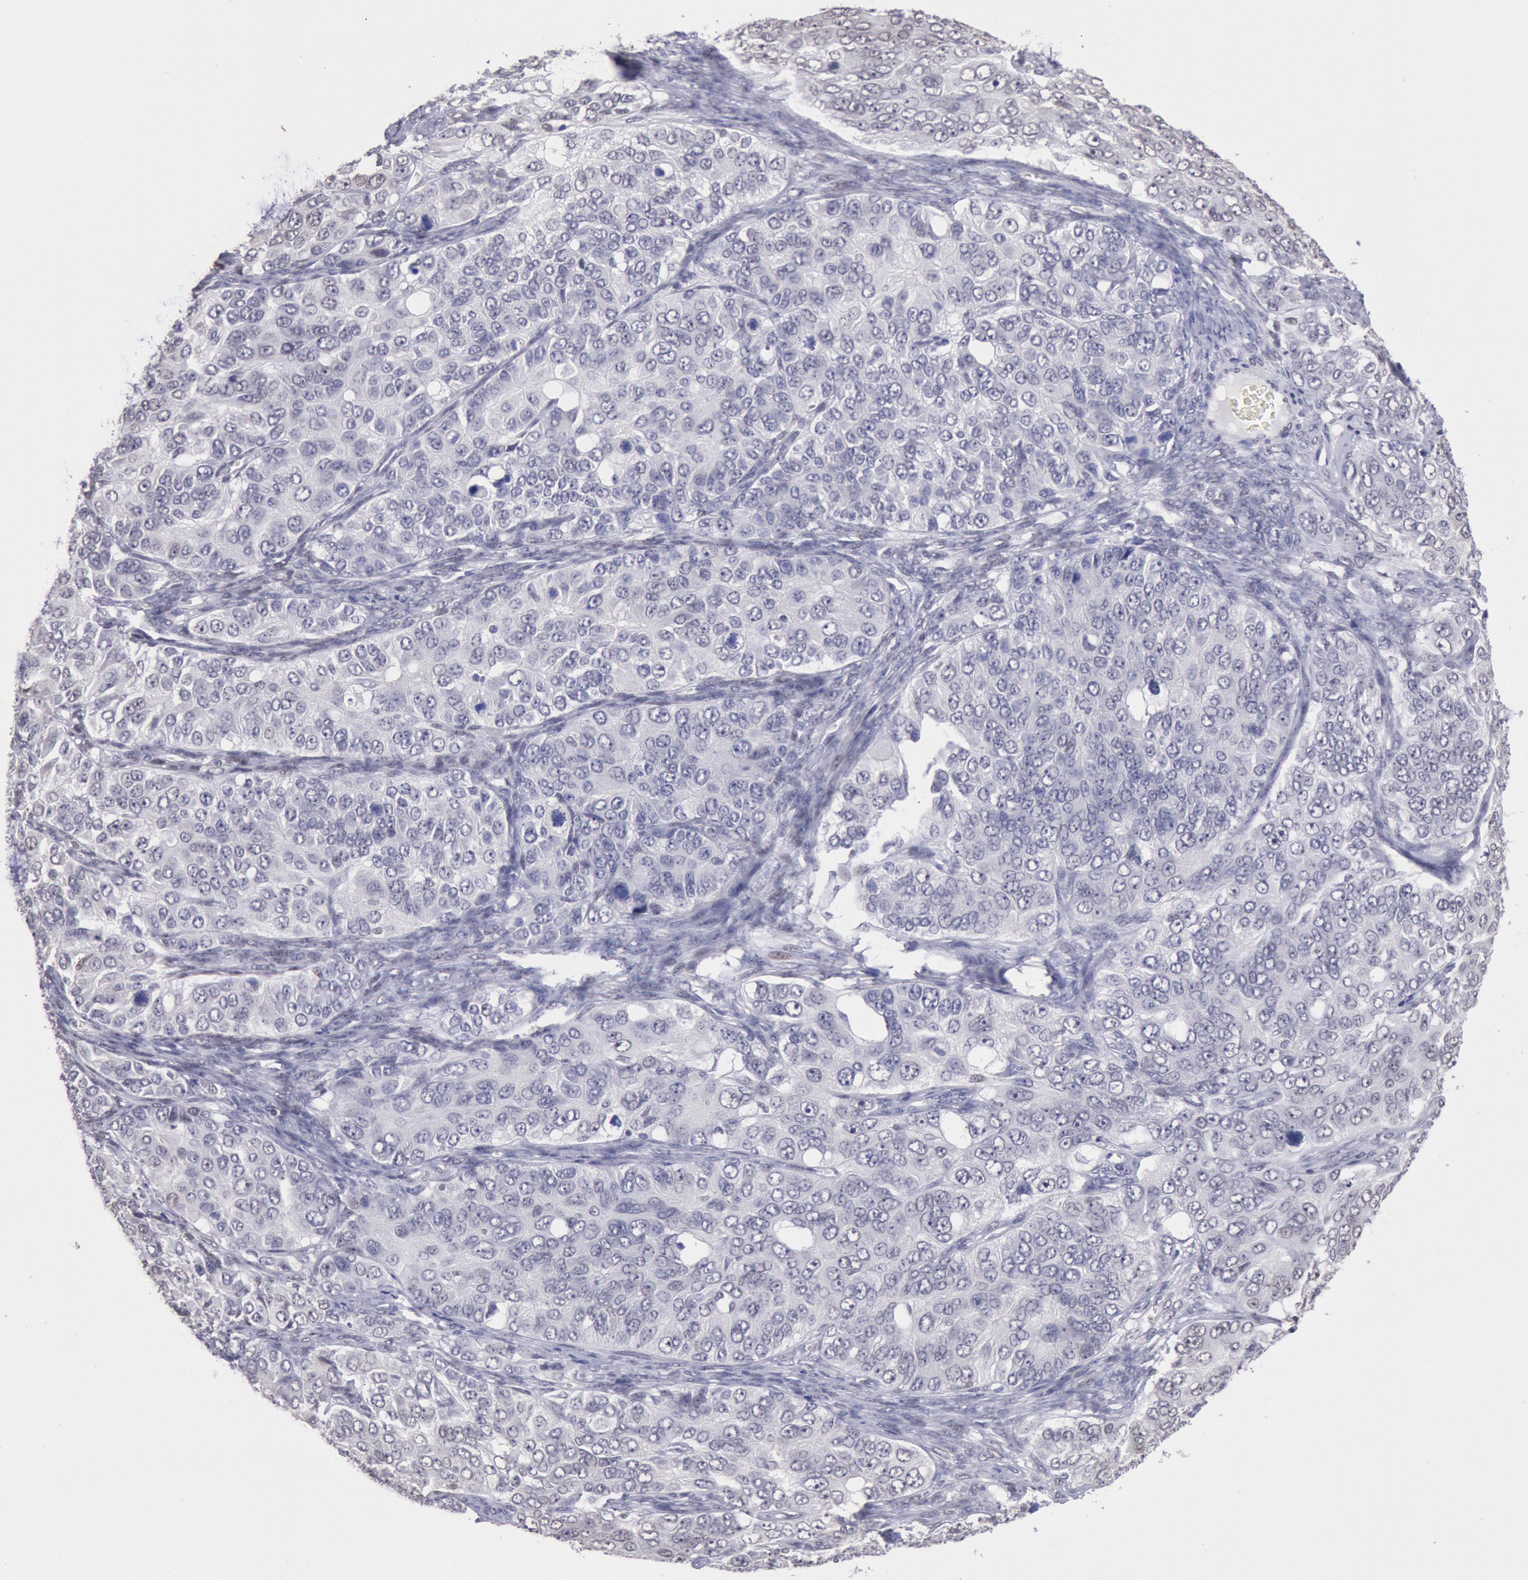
{"staining": {"intensity": "negative", "quantity": "none", "location": "none"}, "tissue": "ovarian cancer", "cell_type": "Tumor cells", "image_type": "cancer", "snomed": [{"axis": "morphology", "description": "Carcinoma, endometroid"}, {"axis": "topography", "description": "Ovary"}], "caption": "Tumor cells show no significant protein positivity in endometroid carcinoma (ovarian).", "gene": "MYH7", "patient": {"sex": "female", "age": 51}}